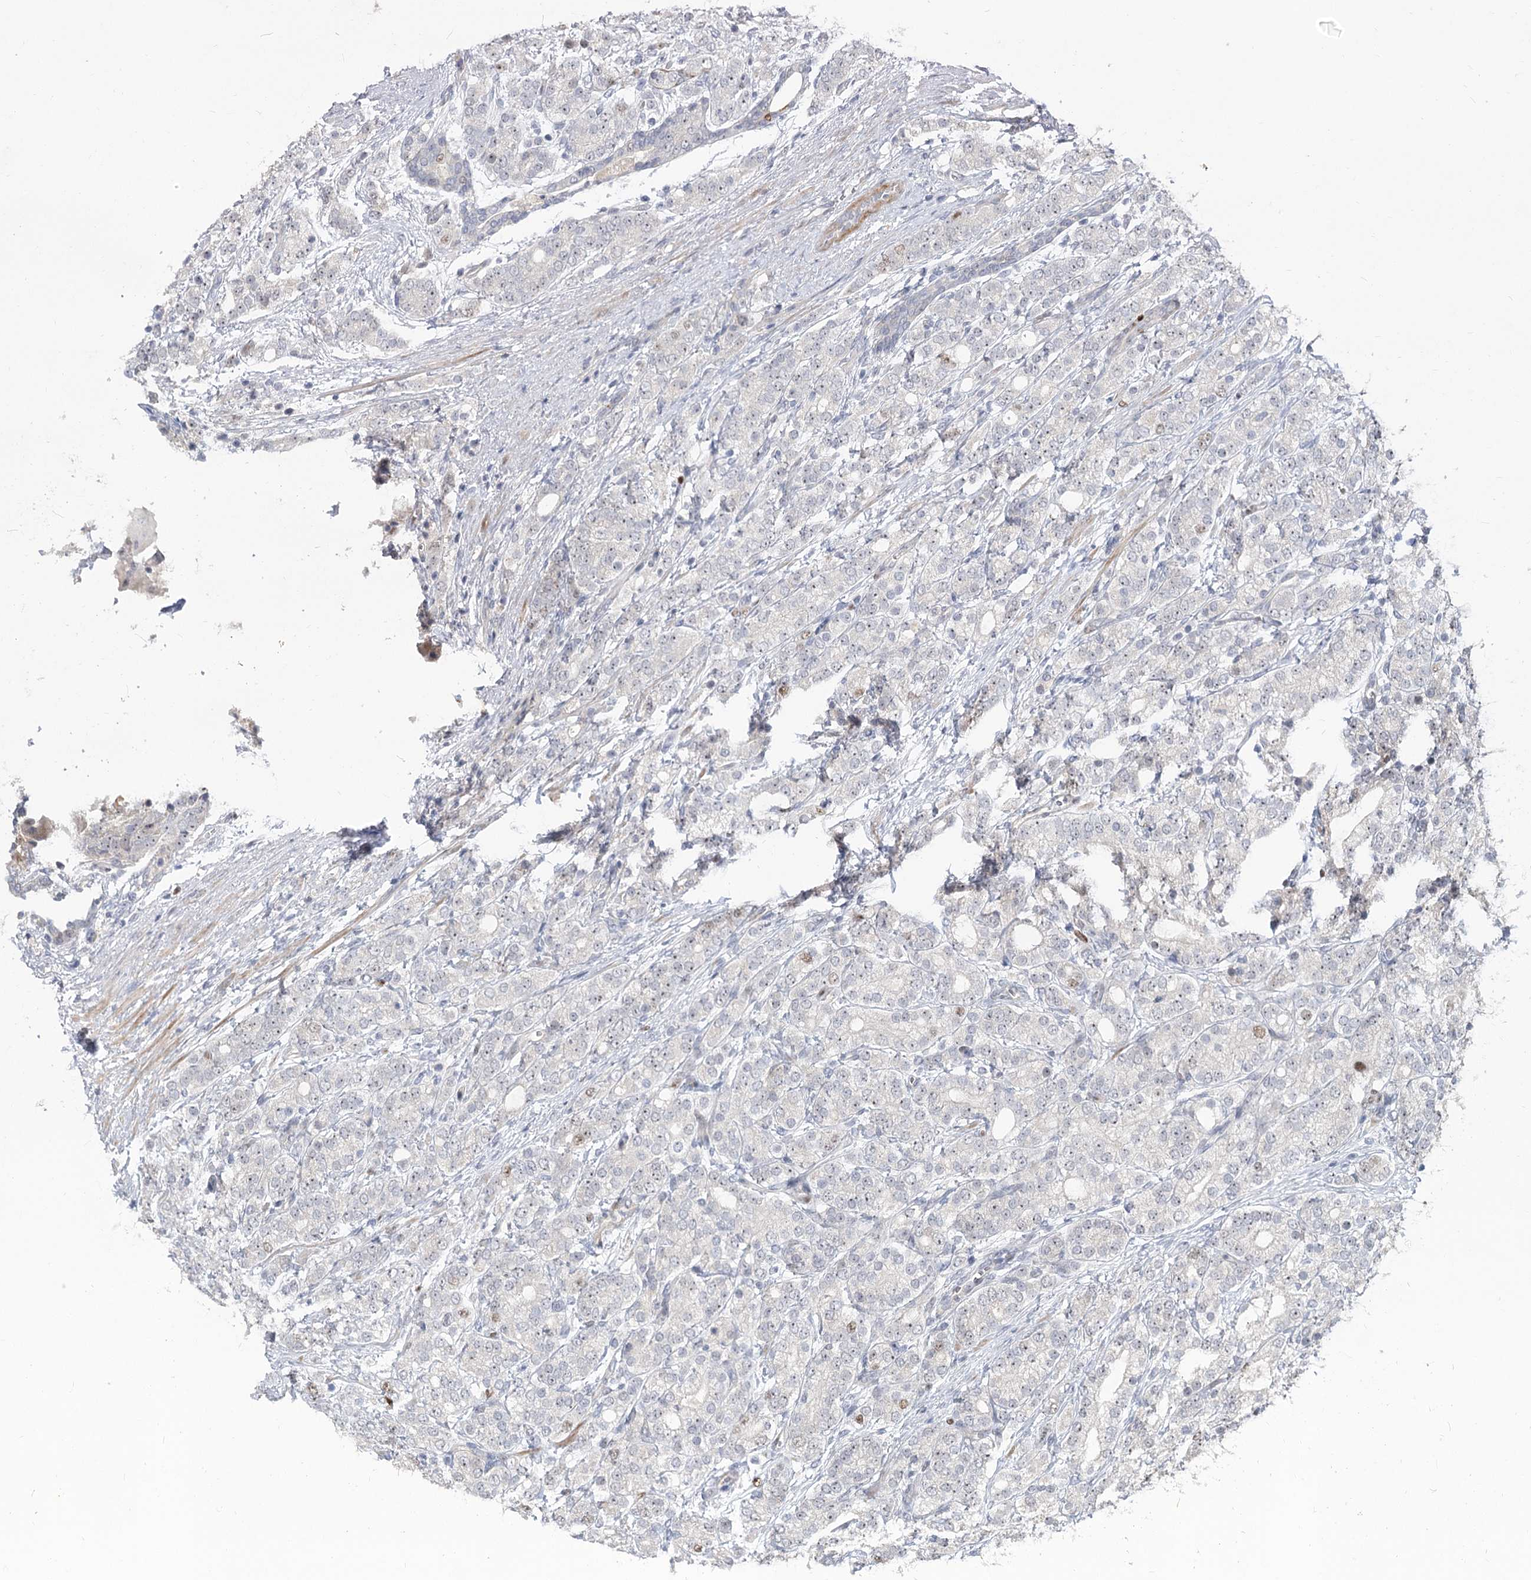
{"staining": {"intensity": "negative", "quantity": "none", "location": "none"}, "tissue": "prostate cancer", "cell_type": "Tumor cells", "image_type": "cancer", "snomed": [{"axis": "morphology", "description": "Adenocarcinoma, High grade"}, {"axis": "topography", "description": "Prostate"}], "caption": "Tumor cells are negative for brown protein staining in prostate adenocarcinoma (high-grade). (DAB IHC with hematoxylin counter stain).", "gene": "PIK3C2A", "patient": {"sex": "male", "age": 57}}